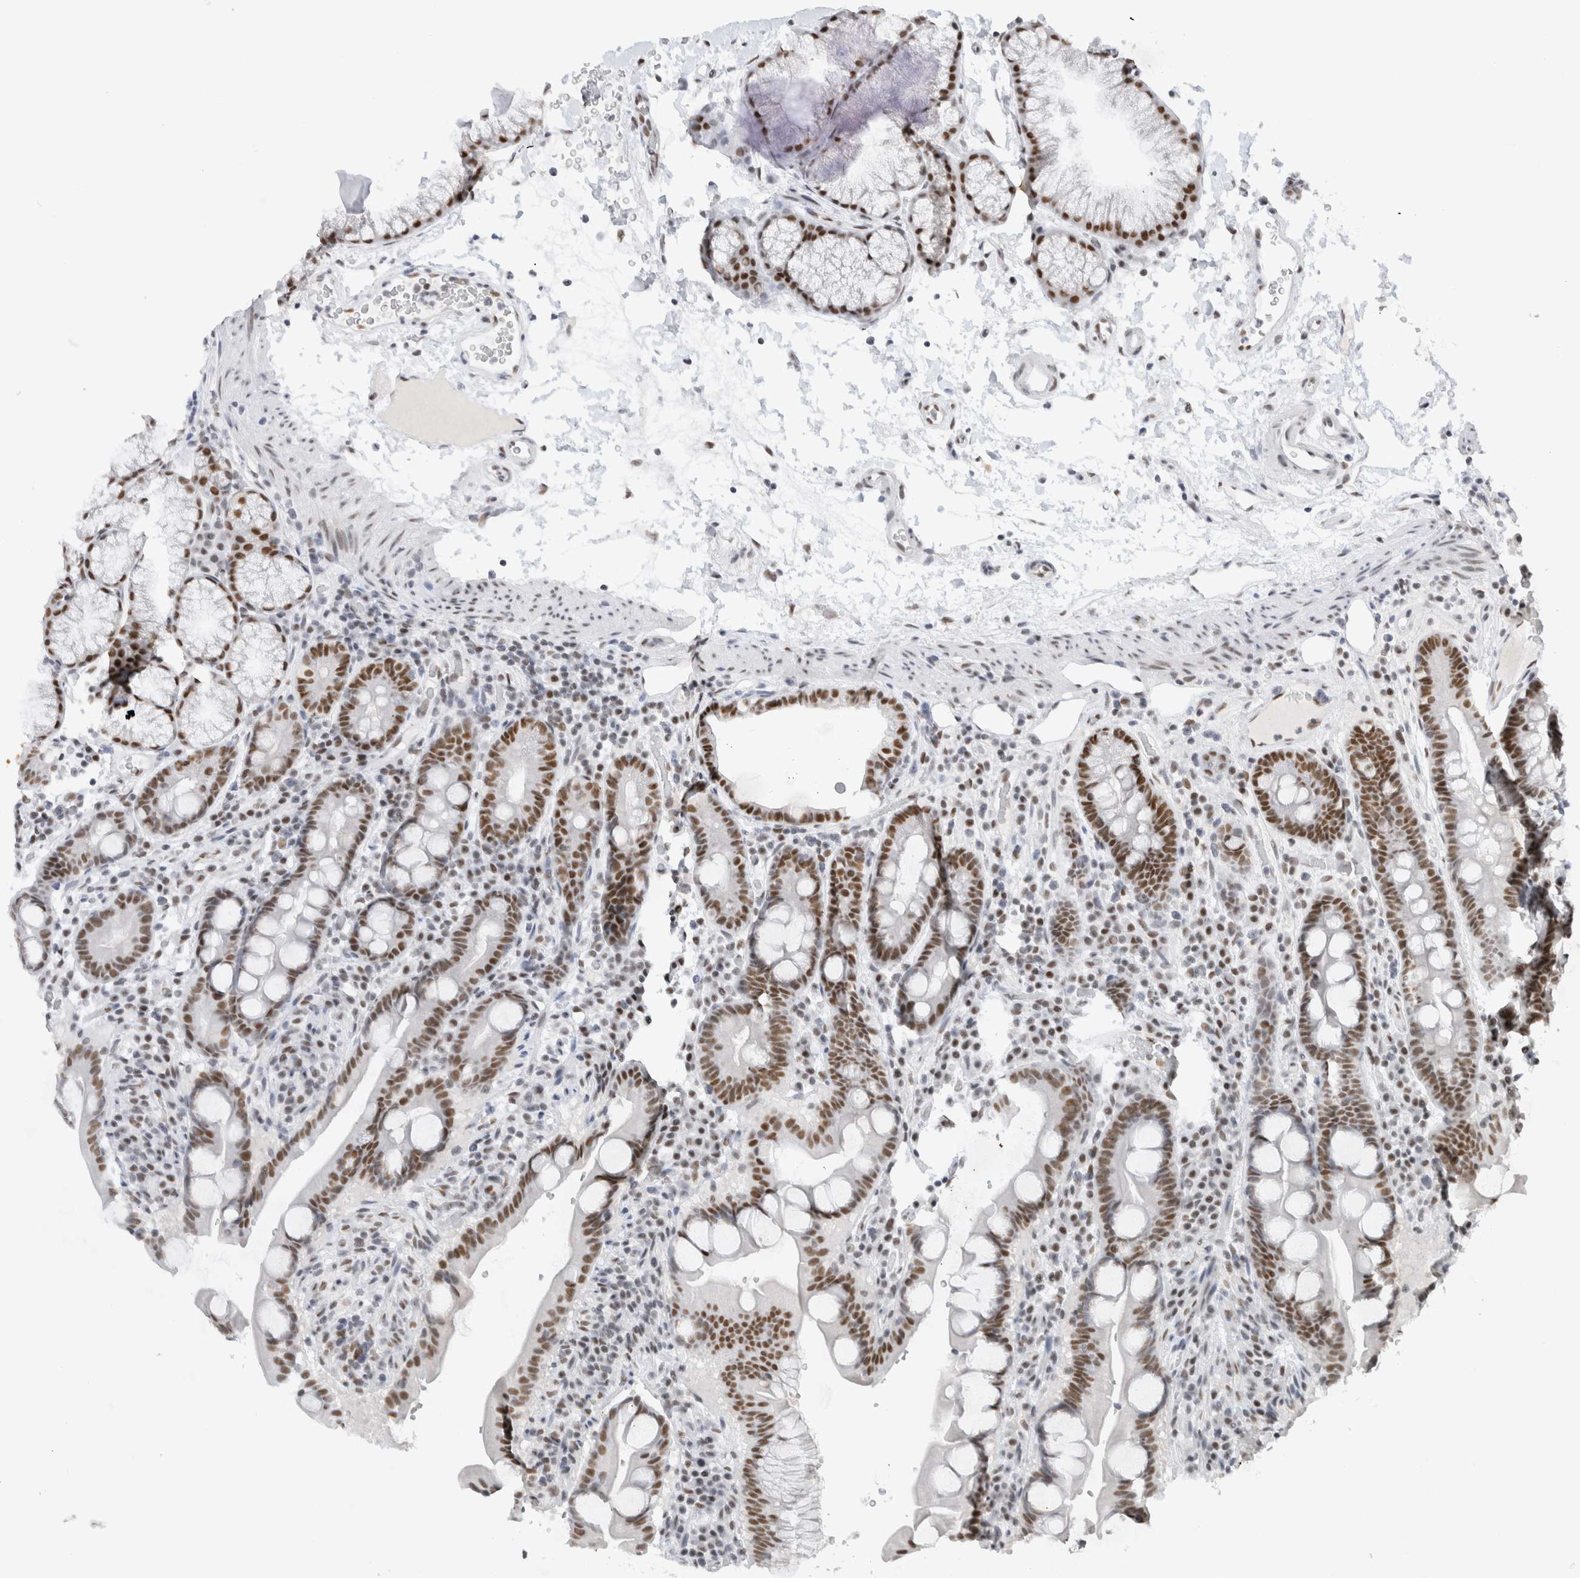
{"staining": {"intensity": "moderate", "quantity": ">75%", "location": "nuclear"}, "tissue": "duodenum", "cell_type": "Glandular cells", "image_type": "normal", "snomed": [{"axis": "morphology", "description": "Normal tissue, NOS"}, {"axis": "topography", "description": "Duodenum"}], "caption": "The immunohistochemical stain shows moderate nuclear expression in glandular cells of unremarkable duodenum.", "gene": "COPS7A", "patient": {"sex": "male", "age": 54}}